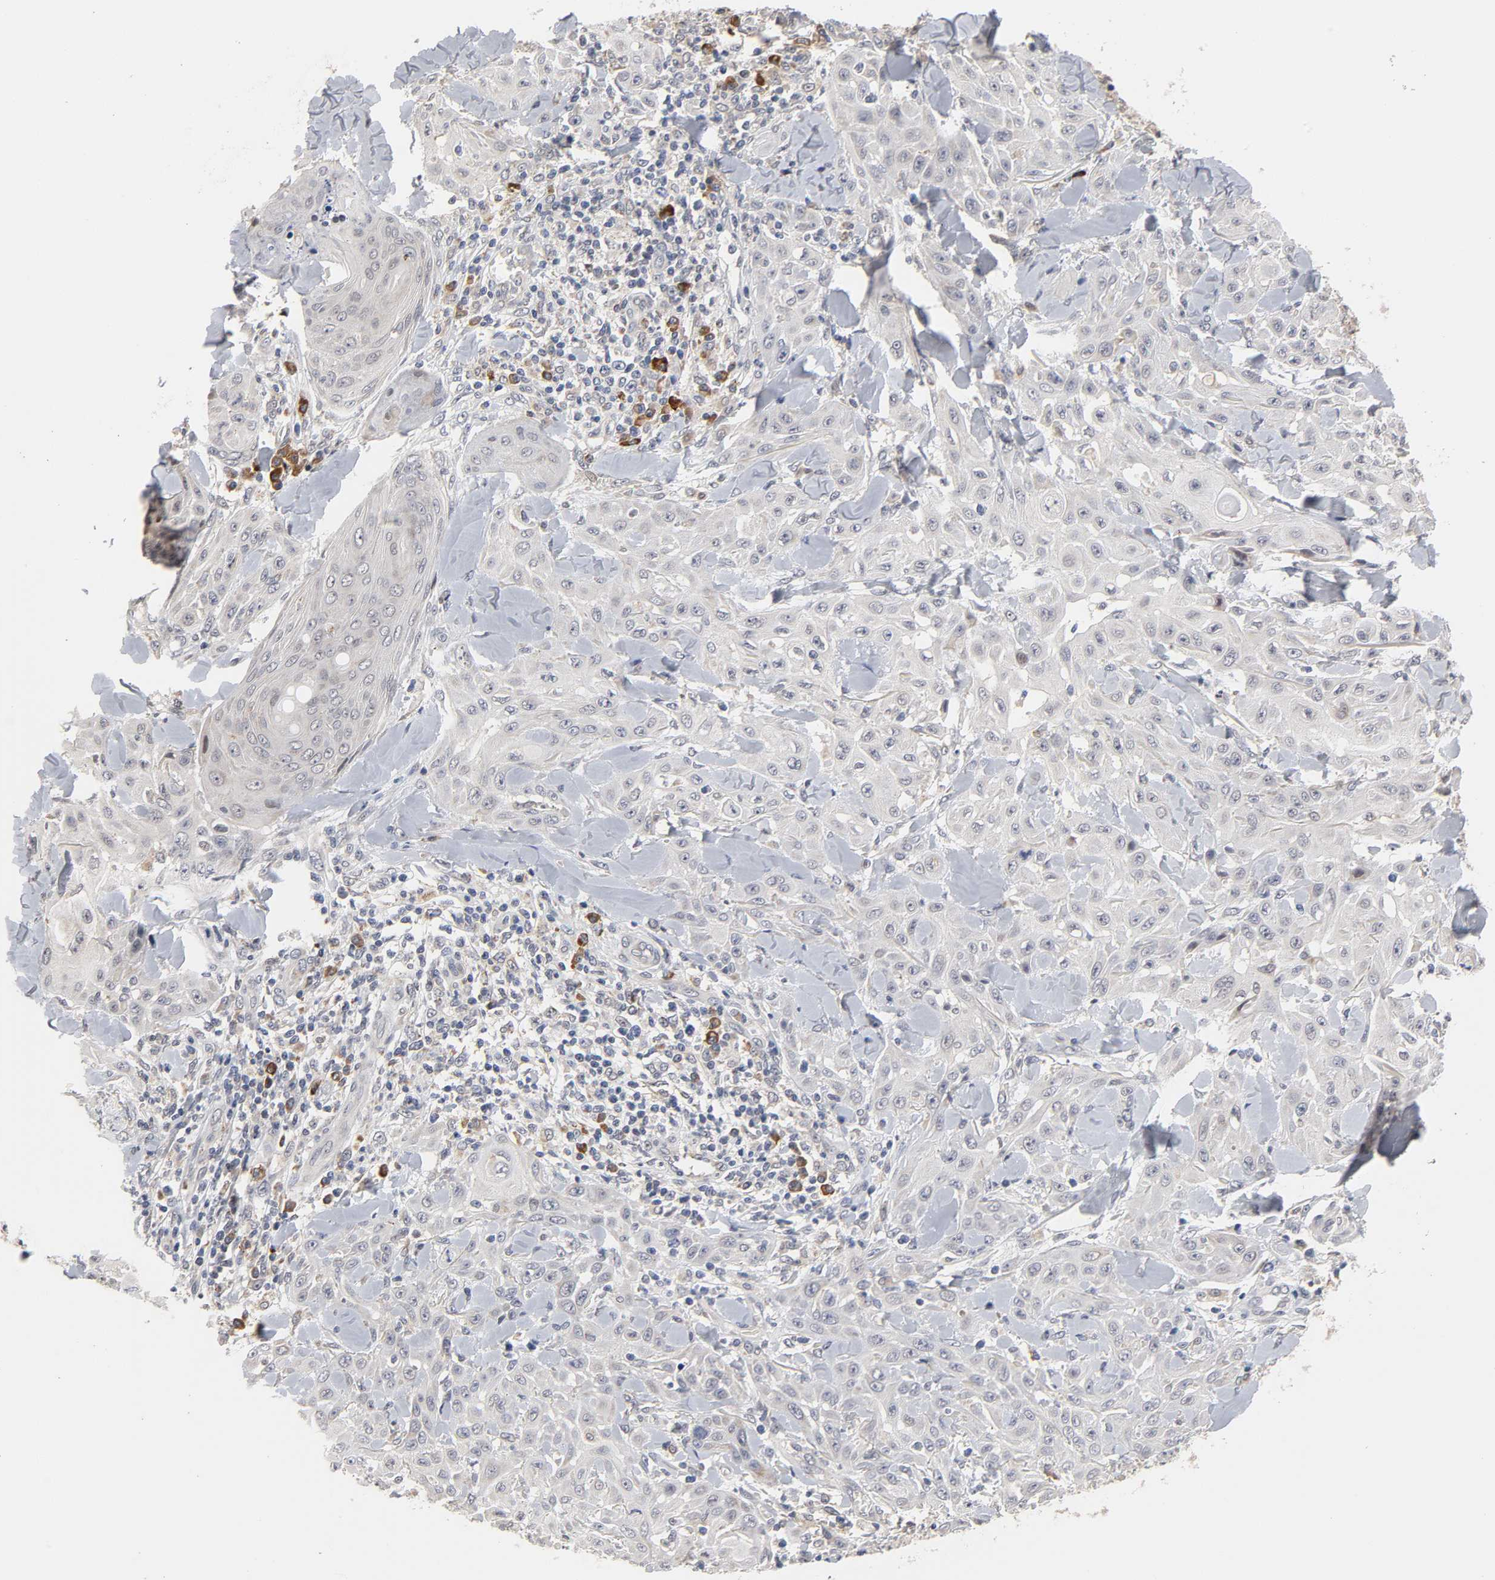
{"staining": {"intensity": "weak", "quantity": "<25%", "location": "cytoplasmic/membranous"}, "tissue": "skin cancer", "cell_type": "Tumor cells", "image_type": "cancer", "snomed": [{"axis": "morphology", "description": "Squamous cell carcinoma, NOS"}, {"axis": "topography", "description": "Skin"}], "caption": "Human skin cancer (squamous cell carcinoma) stained for a protein using IHC exhibits no expression in tumor cells.", "gene": "GSTZ1", "patient": {"sex": "male", "age": 24}}